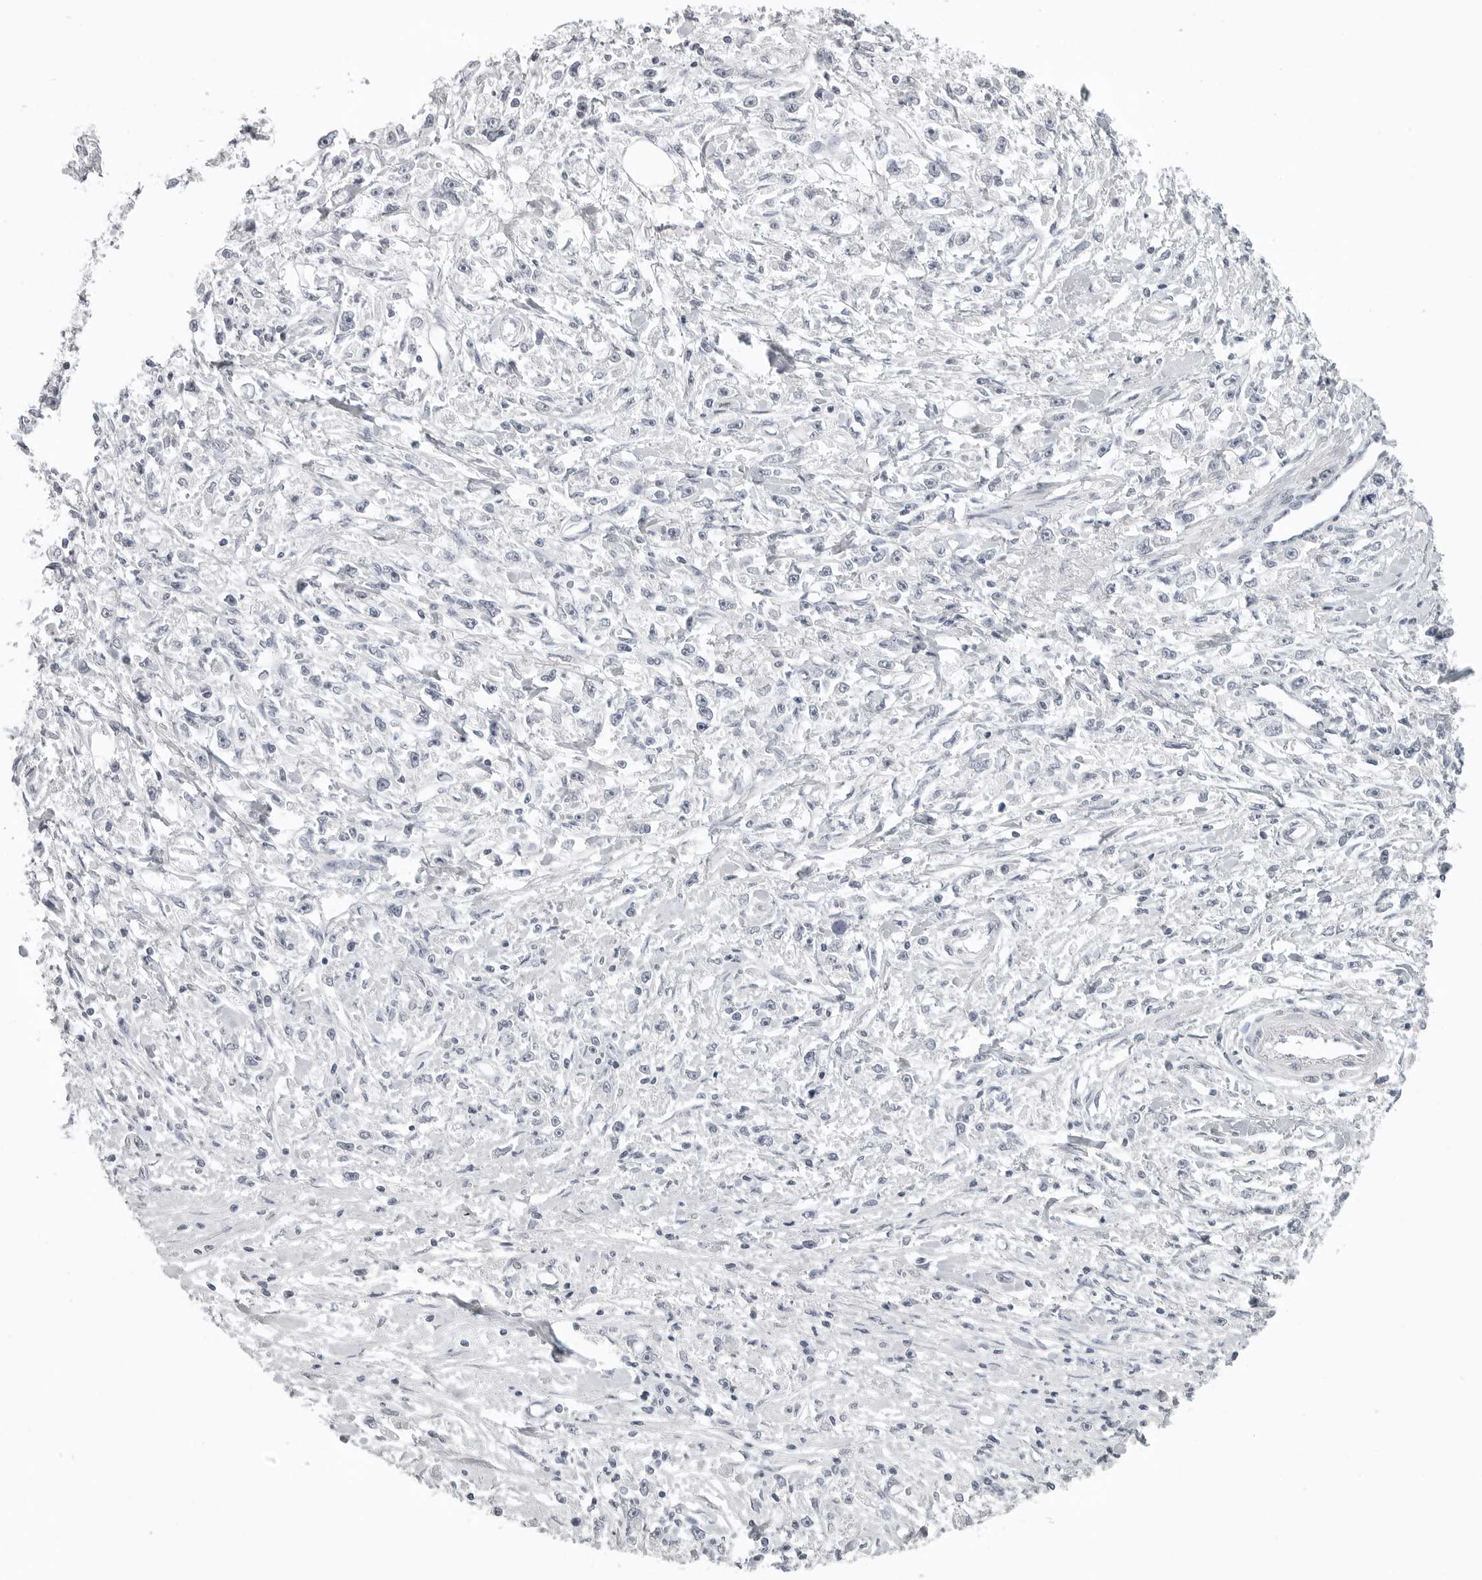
{"staining": {"intensity": "negative", "quantity": "none", "location": "none"}, "tissue": "stomach cancer", "cell_type": "Tumor cells", "image_type": "cancer", "snomed": [{"axis": "morphology", "description": "Adenocarcinoma, NOS"}, {"axis": "topography", "description": "Stomach"}], "caption": "Immunohistochemistry (IHC) of human adenocarcinoma (stomach) demonstrates no positivity in tumor cells. (Brightfield microscopy of DAB (3,3'-diaminobenzidine) immunohistochemistry (IHC) at high magnification).", "gene": "BPIFA1", "patient": {"sex": "female", "age": 59}}